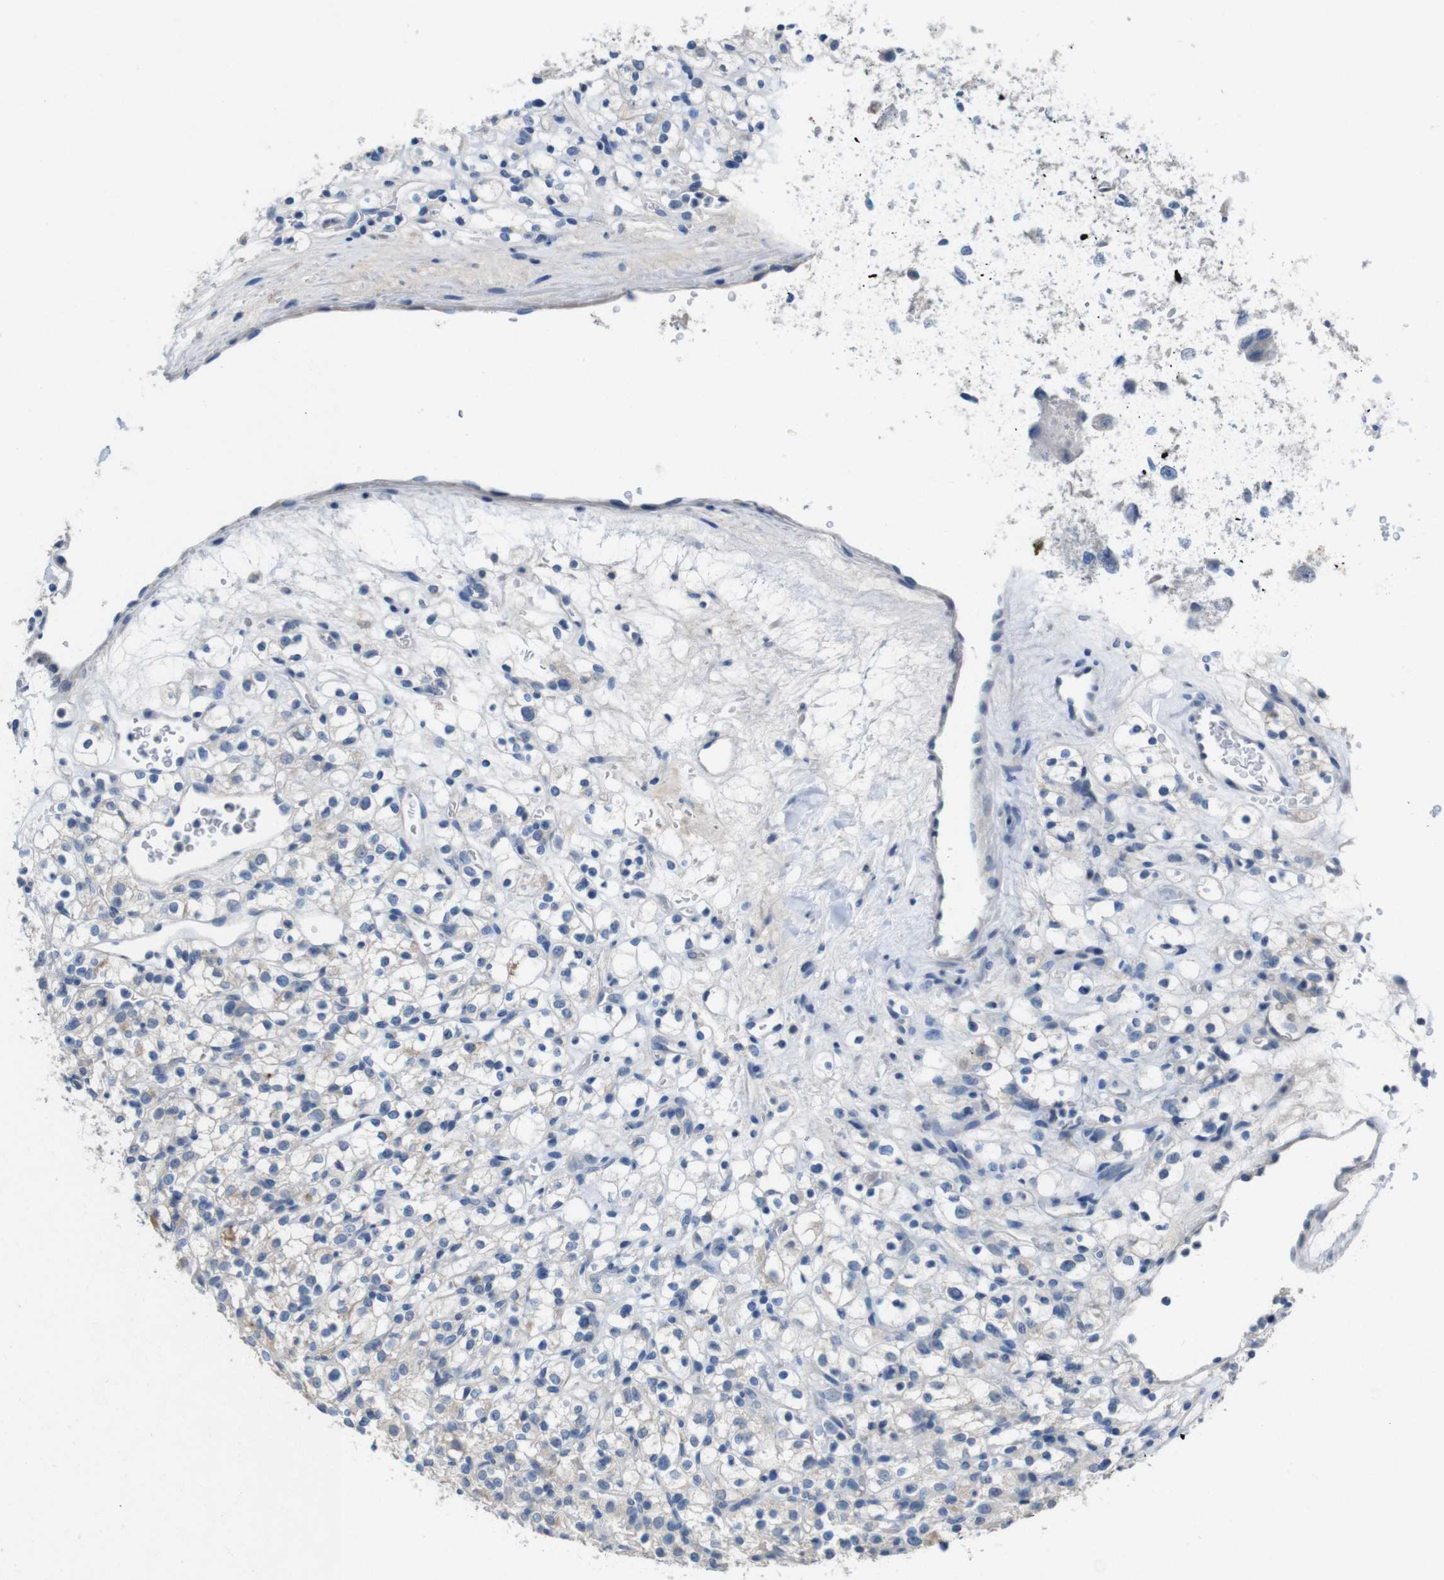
{"staining": {"intensity": "negative", "quantity": "none", "location": "none"}, "tissue": "renal cancer", "cell_type": "Tumor cells", "image_type": "cancer", "snomed": [{"axis": "morphology", "description": "Normal tissue, NOS"}, {"axis": "morphology", "description": "Adenocarcinoma, NOS"}, {"axis": "topography", "description": "Kidney"}], "caption": "This histopathology image is of renal cancer stained with immunohistochemistry (IHC) to label a protein in brown with the nuclei are counter-stained blue. There is no positivity in tumor cells. (Brightfield microscopy of DAB (3,3'-diaminobenzidine) immunohistochemistry (IHC) at high magnification).", "gene": "SLC2A8", "patient": {"sex": "female", "age": 72}}